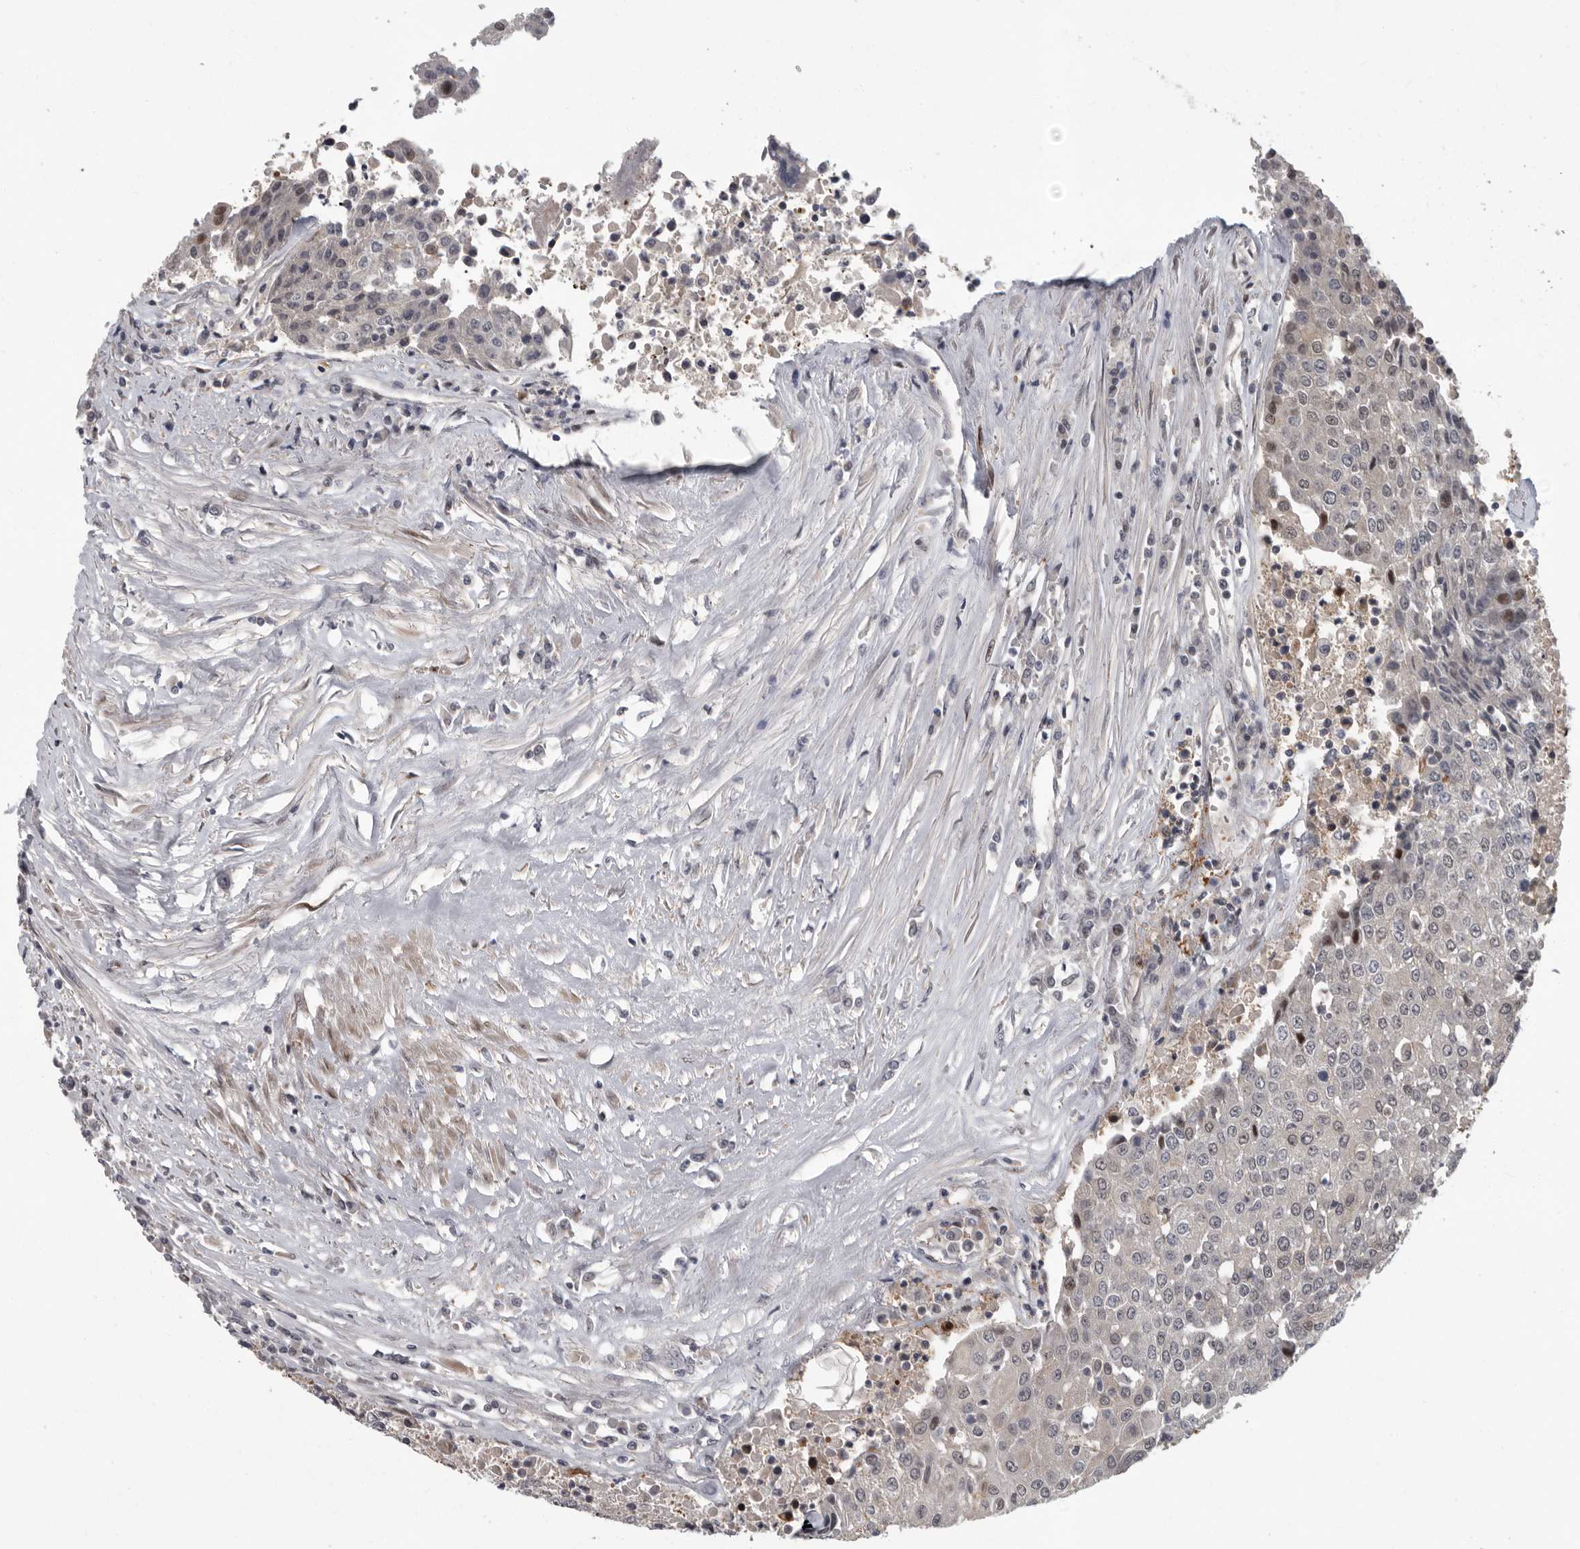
{"staining": {"intensity": "negative", "quantity": "none", "location": "none"}, "tissue": "urothelial cancer", "cell_type": "Tumor cells", "image_type": "cancer", "snomed": [{"axis": "morphology", "description": "Urothelial carcinoma, High grade"}, {"axis": "topography", "description": "Urinary bladder"}], "caption": "Tumor cells are negative for brown protein staining in urothelial carcinoma (high-grade).", "gene": "PDE7A", "patient": {"sex": "female", "age": 85}}